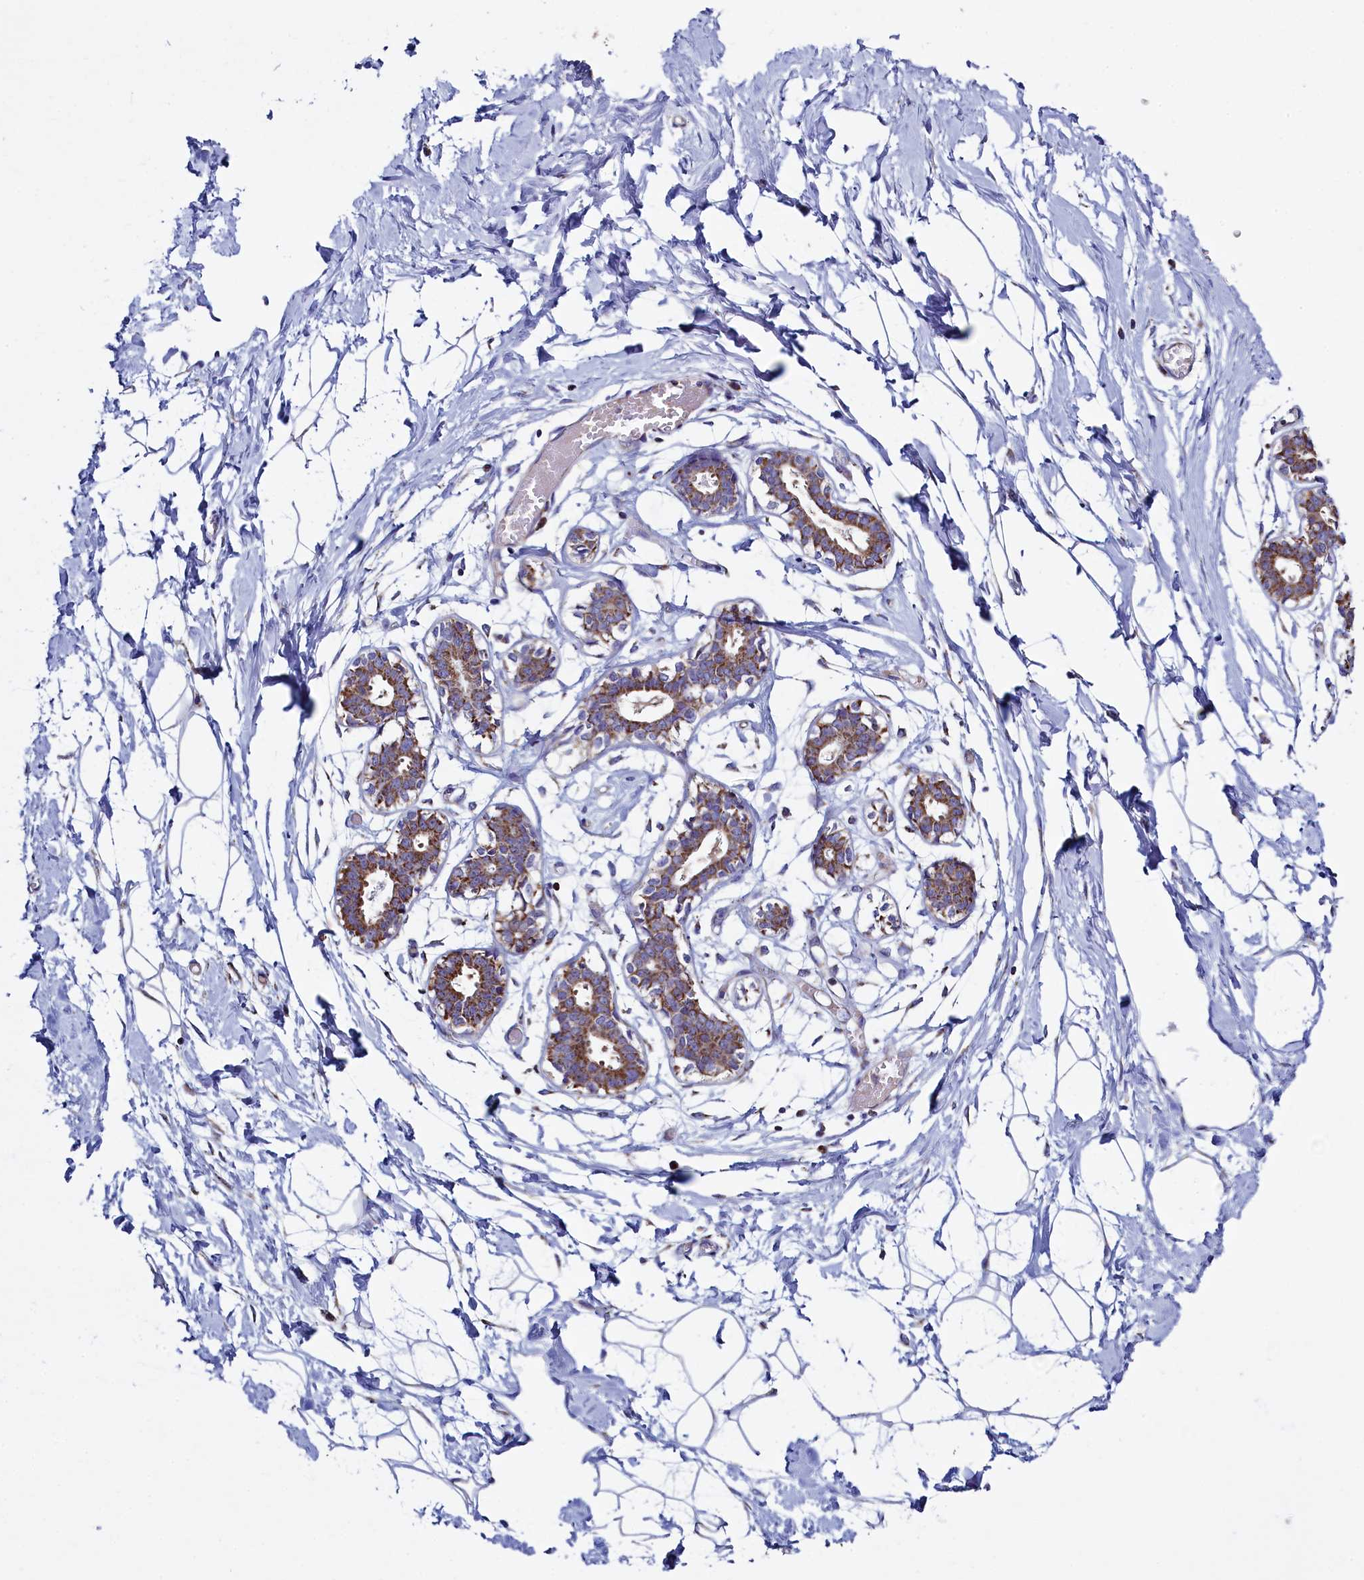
{"staining": {"intensity": "negative", "quantity": "none", "location": "none"}, "tissue": "breast", "cell_type": "Adipocytes", "image_type": "normal", "snomed": [{"axis": "morphology", "description": "Normal tissue, NOS"}, {"axis": "topography", "description": "Breast"}], "caption": "This is a image of immunohistochemistry (IHC) staining of normal breast, which shows no expression in adipocytes. Nuclei are stained in blue.", "gene": "IFT122", "patient": {"sex": "female", "age": 27}}